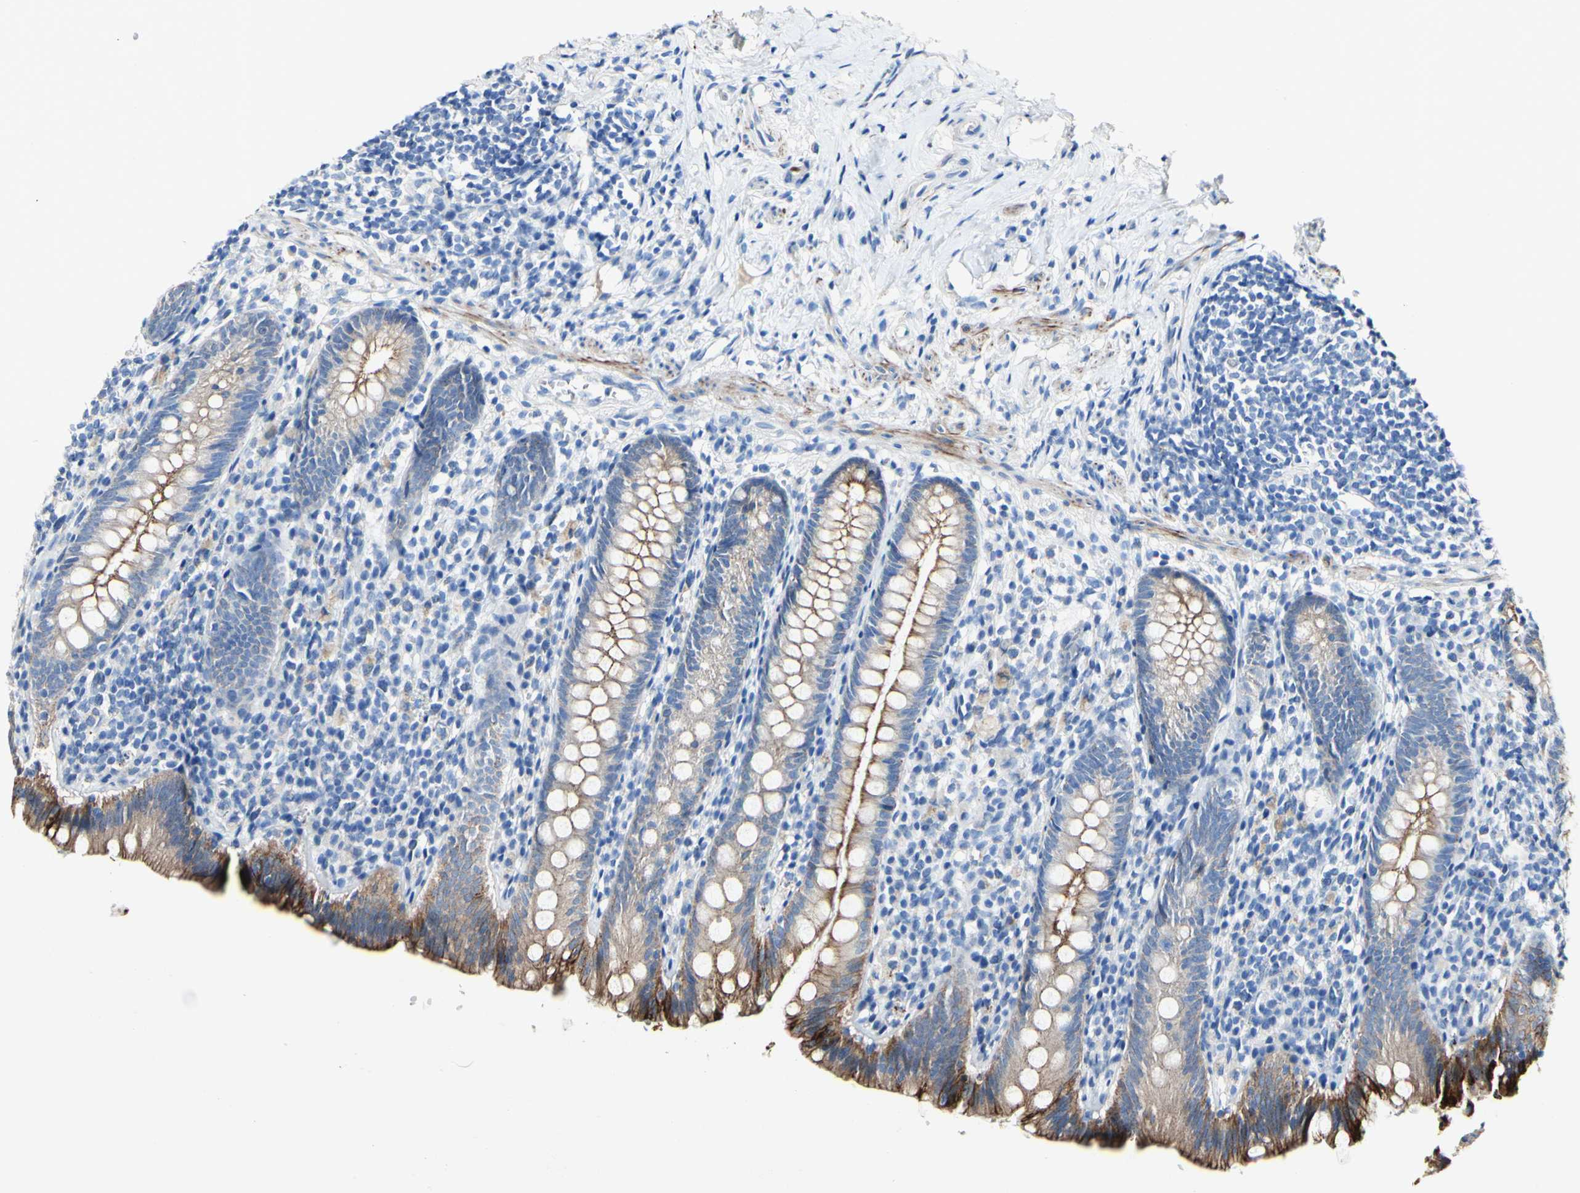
{"staining": {"intensity": "strong", "quantity": ">75%", "location": "cytoplasmic/membranous"}, "tissue": "appendix", "cell_type": "Glandular cells", "image_type": "normal", "snomed": [{"axis": "morphology", "description": "Normal tissue, NOS"}, {"axis": "topography", "description": "Appendix"}], "caption": "Normal appendix was stained to show a protein in brown. There is high levels of strong cytoplasmic/membranous positivity in about >75% of glandular cells. (Stains: DAB (3,3'-diaminobenzidine) in brown, nuclei in blue, Microscopy: brightfield microscopy at high magnification).", "gene": "DSC2", "patient": {"sex": "male", "age": 52}}